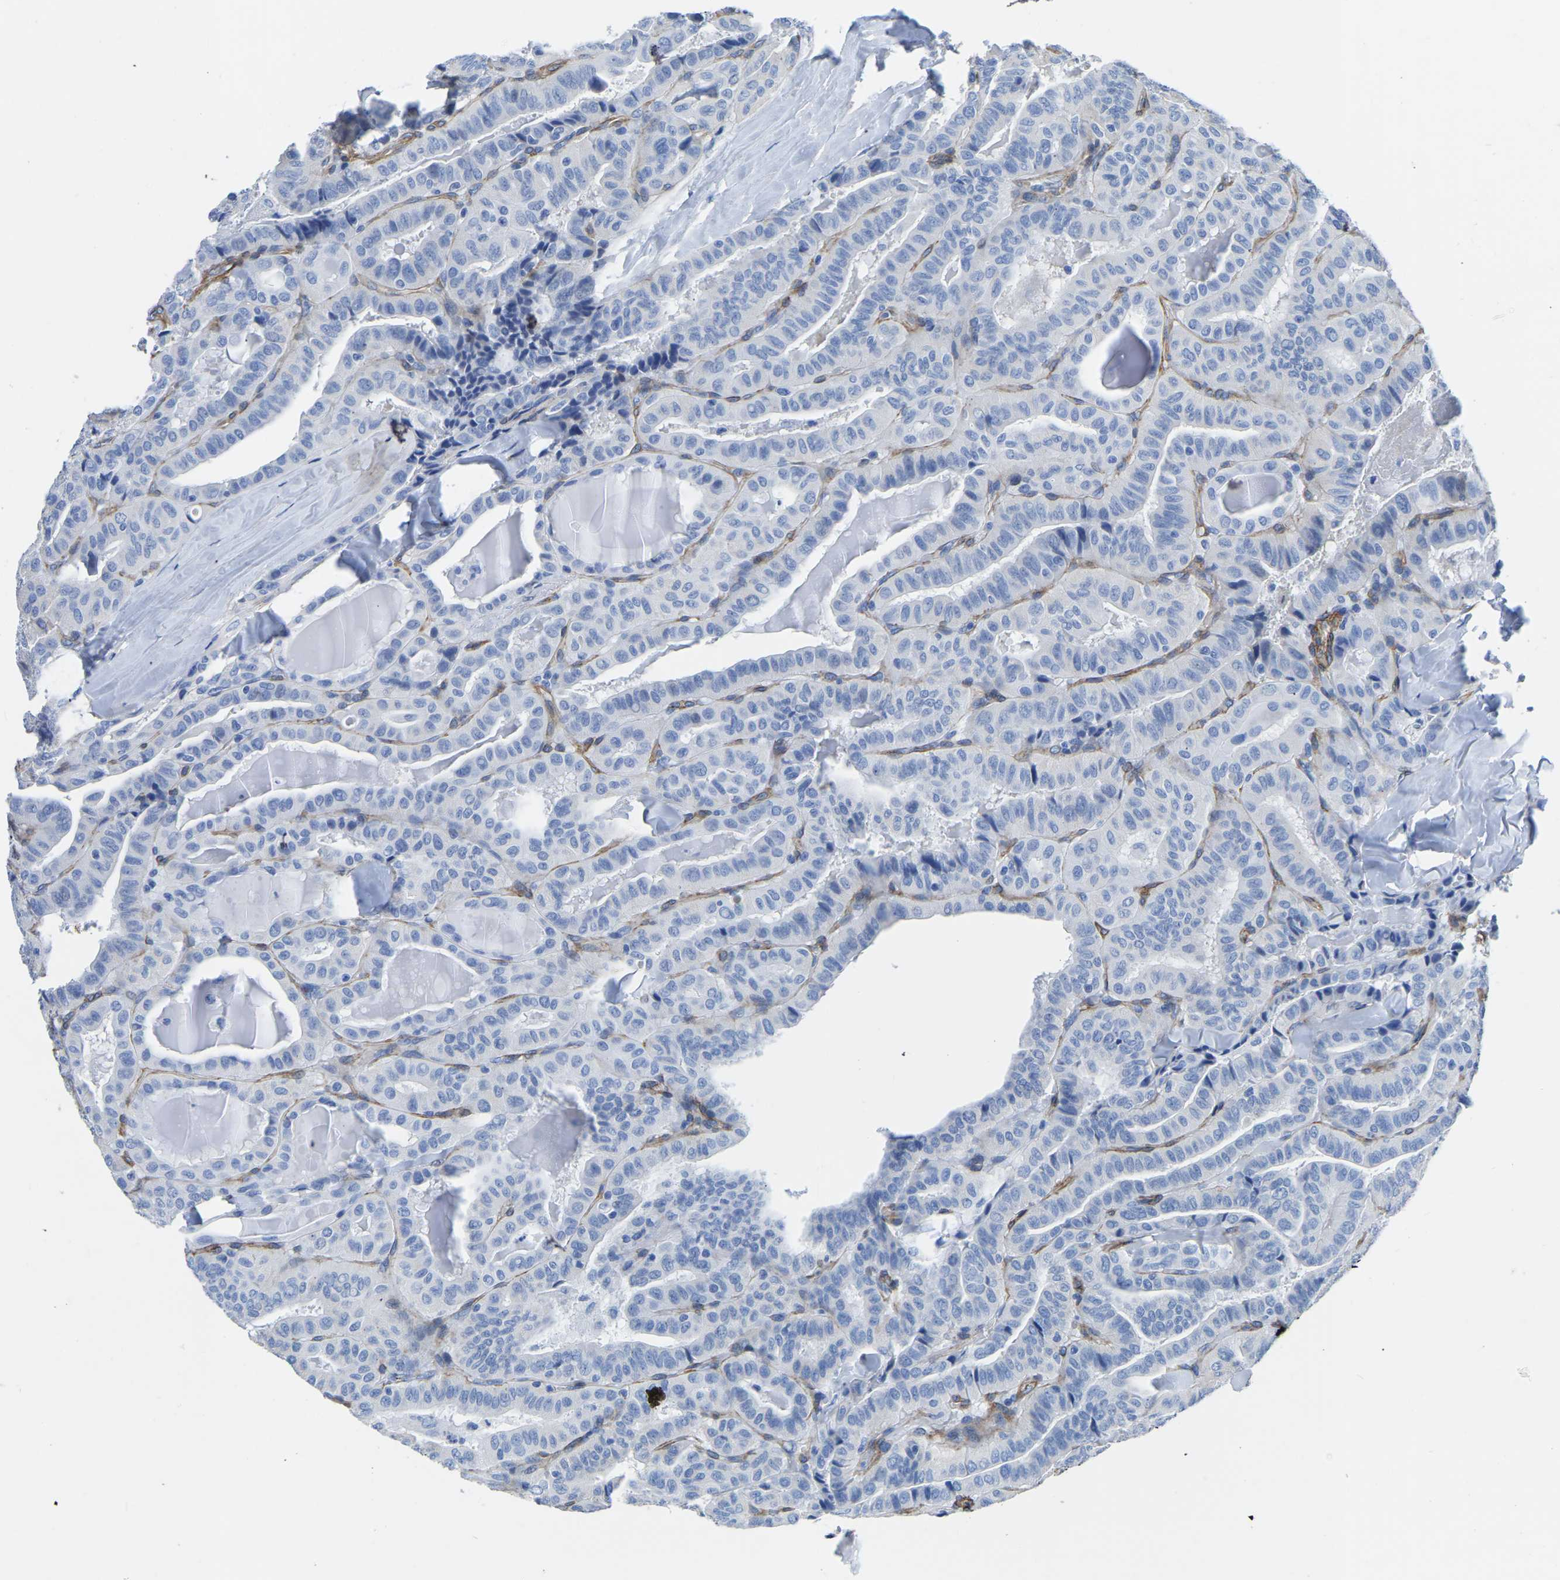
{"staining": {"intensity": "negative", "quantity": "none", "location": "none"}, "tissue": "thyroid cancer", "cell_type": "Tumor cells", "image_type": "cancer", "snomed": [{"axis": "morphology", "description": "Papillary adenocarcinoma, NOS"}, {"axis": "topography", "description": "Thyroid gland"}], "caption": "Histopathology image shows no significant protein expression in tumor cells of thyroid papillary adenocarcinoma.", "gene": "SLC45A3", "patient": {"sex": "male", "age": 77}}